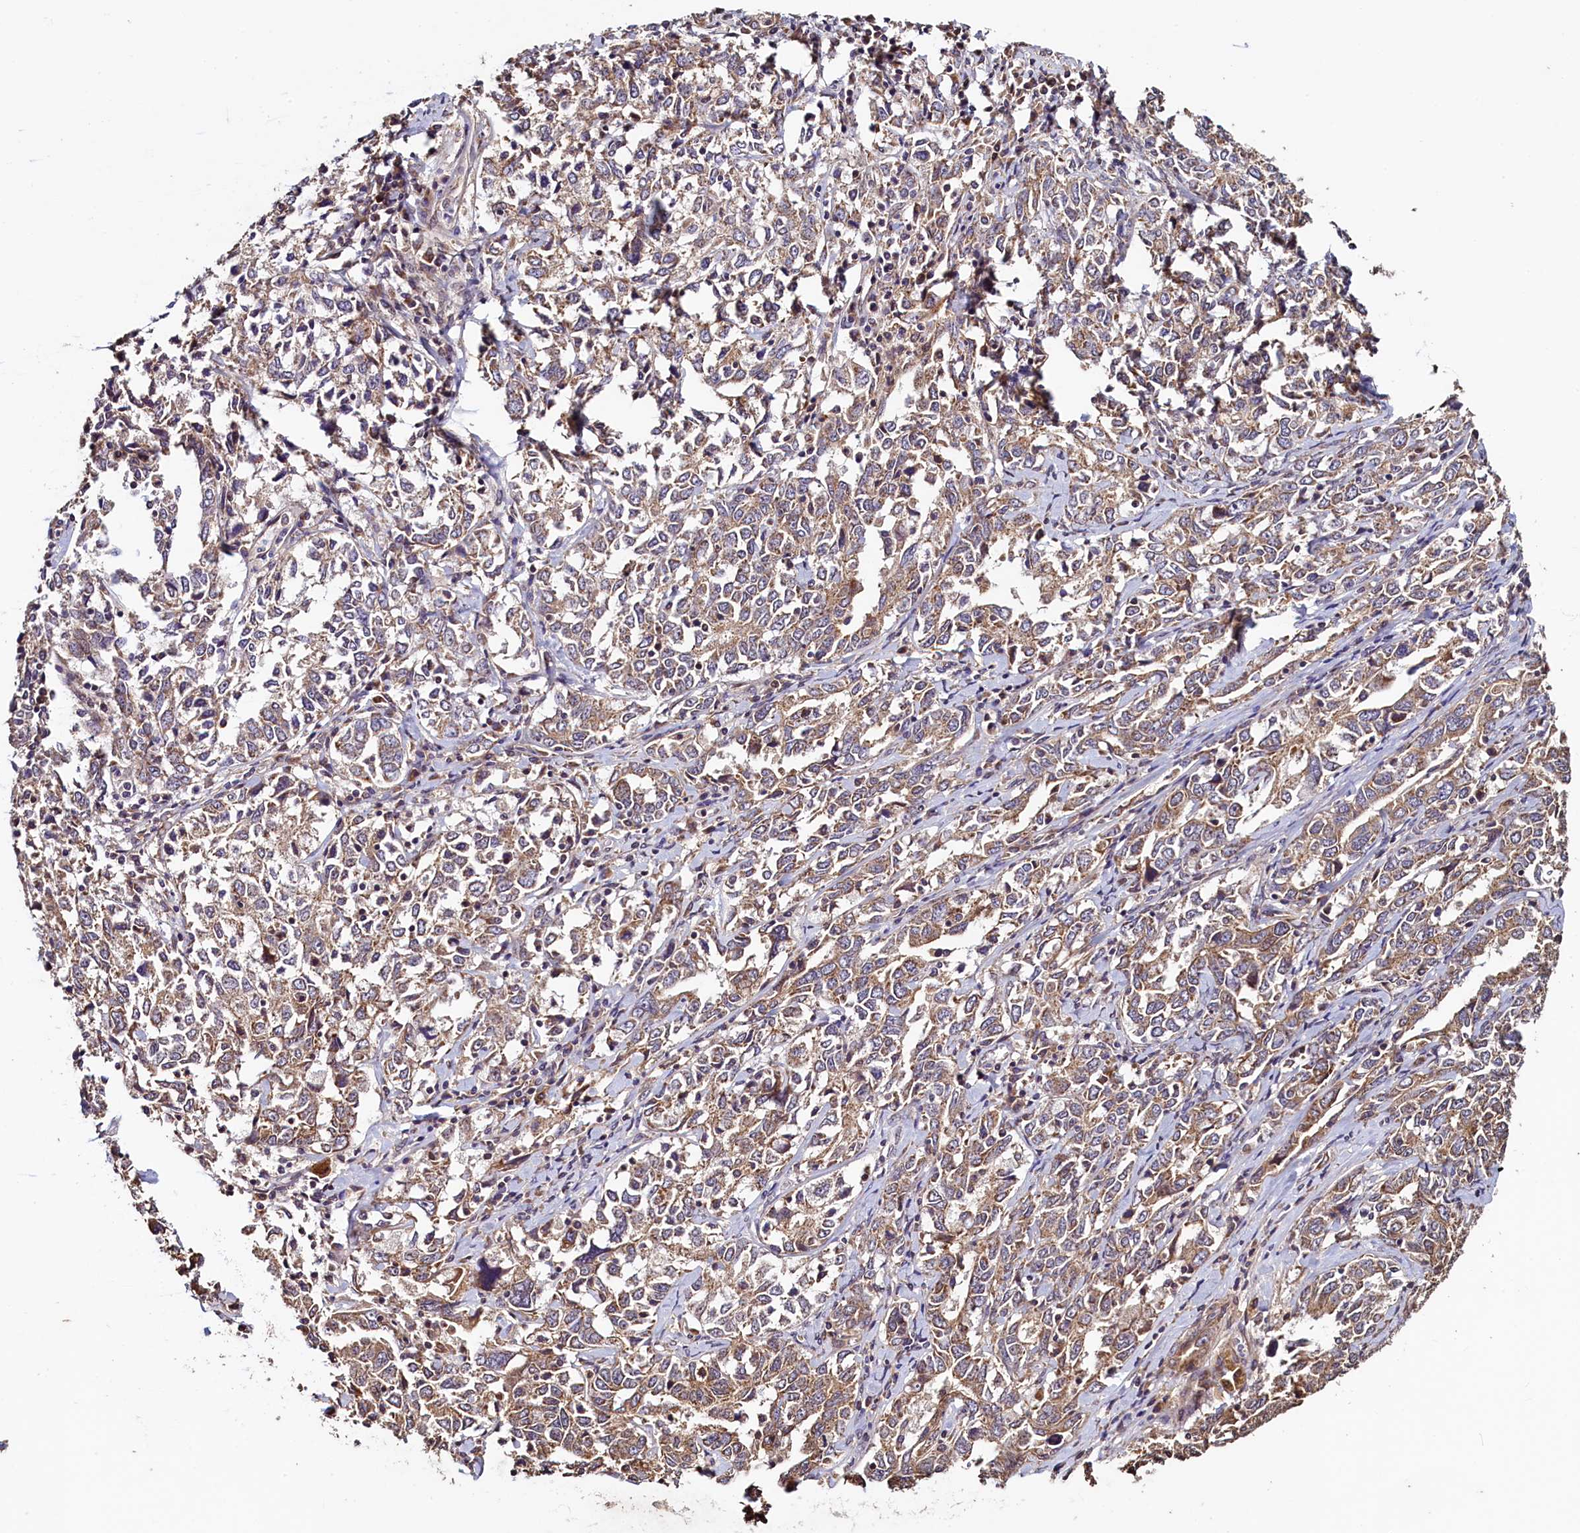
{"staining": {"intensity": "moderate", "quantity": "25%-75%", "location": "cytoplasmic/membranous"}, "tissue": "ovarian cancer", "cell_type": "Tumor cells", "image_type": "cancer", "snomed": [{"axis": "morphology", "description": "Carcinoma, endometroid"}, {"axis": "topography", "description": "Ovary"}], "caption": "Immunohistochemical staining of human ovarian cancer (endometroid carcinoma) exhibits medium levels of moderate cytoplasmic/membranous protein staining in about 25%-75% of tumor cells. Using DAB (brown) and hematoxylin (blue) stains, captured at high magnification using brightfield microscopy.", "gene": "RBFA", "patient": {"sex": "female", "age": 62}}